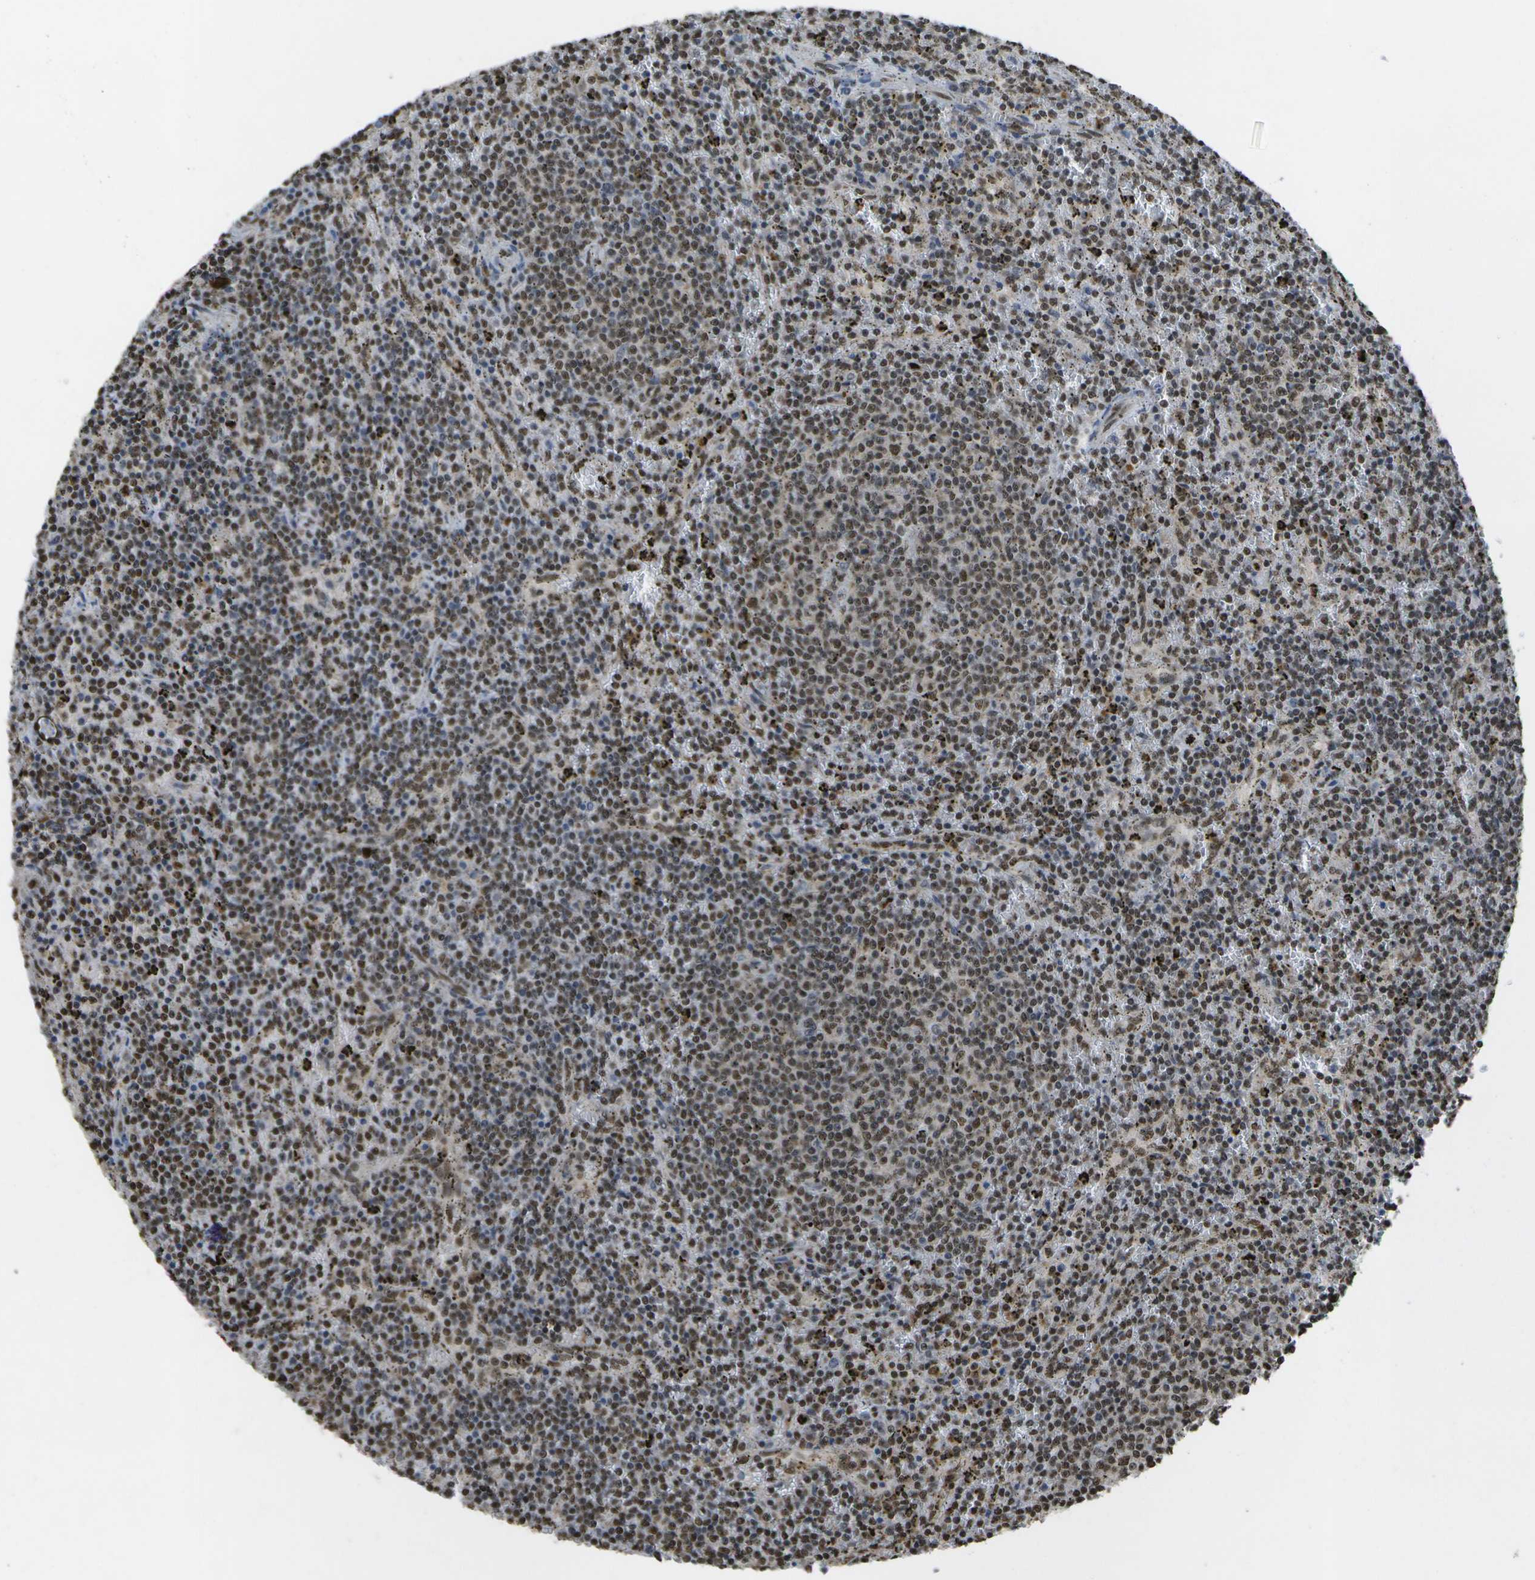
{"staining": {"intensity": "moderate", "quantity": ">75%", "location": "nuclear"}, "tissue": "lymphoma", "cell_type": "Tumor cells", "image_type": "cancer", "snomed": [{"axis": "morphology", "description": "Malignant lymphoma, non-Hodgkin's type, Low grade"}, {"axis": "topography", "description": "Spleen"}], "caption": "Tumor cells demonstrate medium levels of moderate nuclear staining in approximately >75% of cells in lymphoma. (Stains: DAB in brown, nuclei in blue, Microscopy: brightfield microscopy at high magnification).", "gene": "SPEN", "patient": {"sex": "female", "age": 50}}